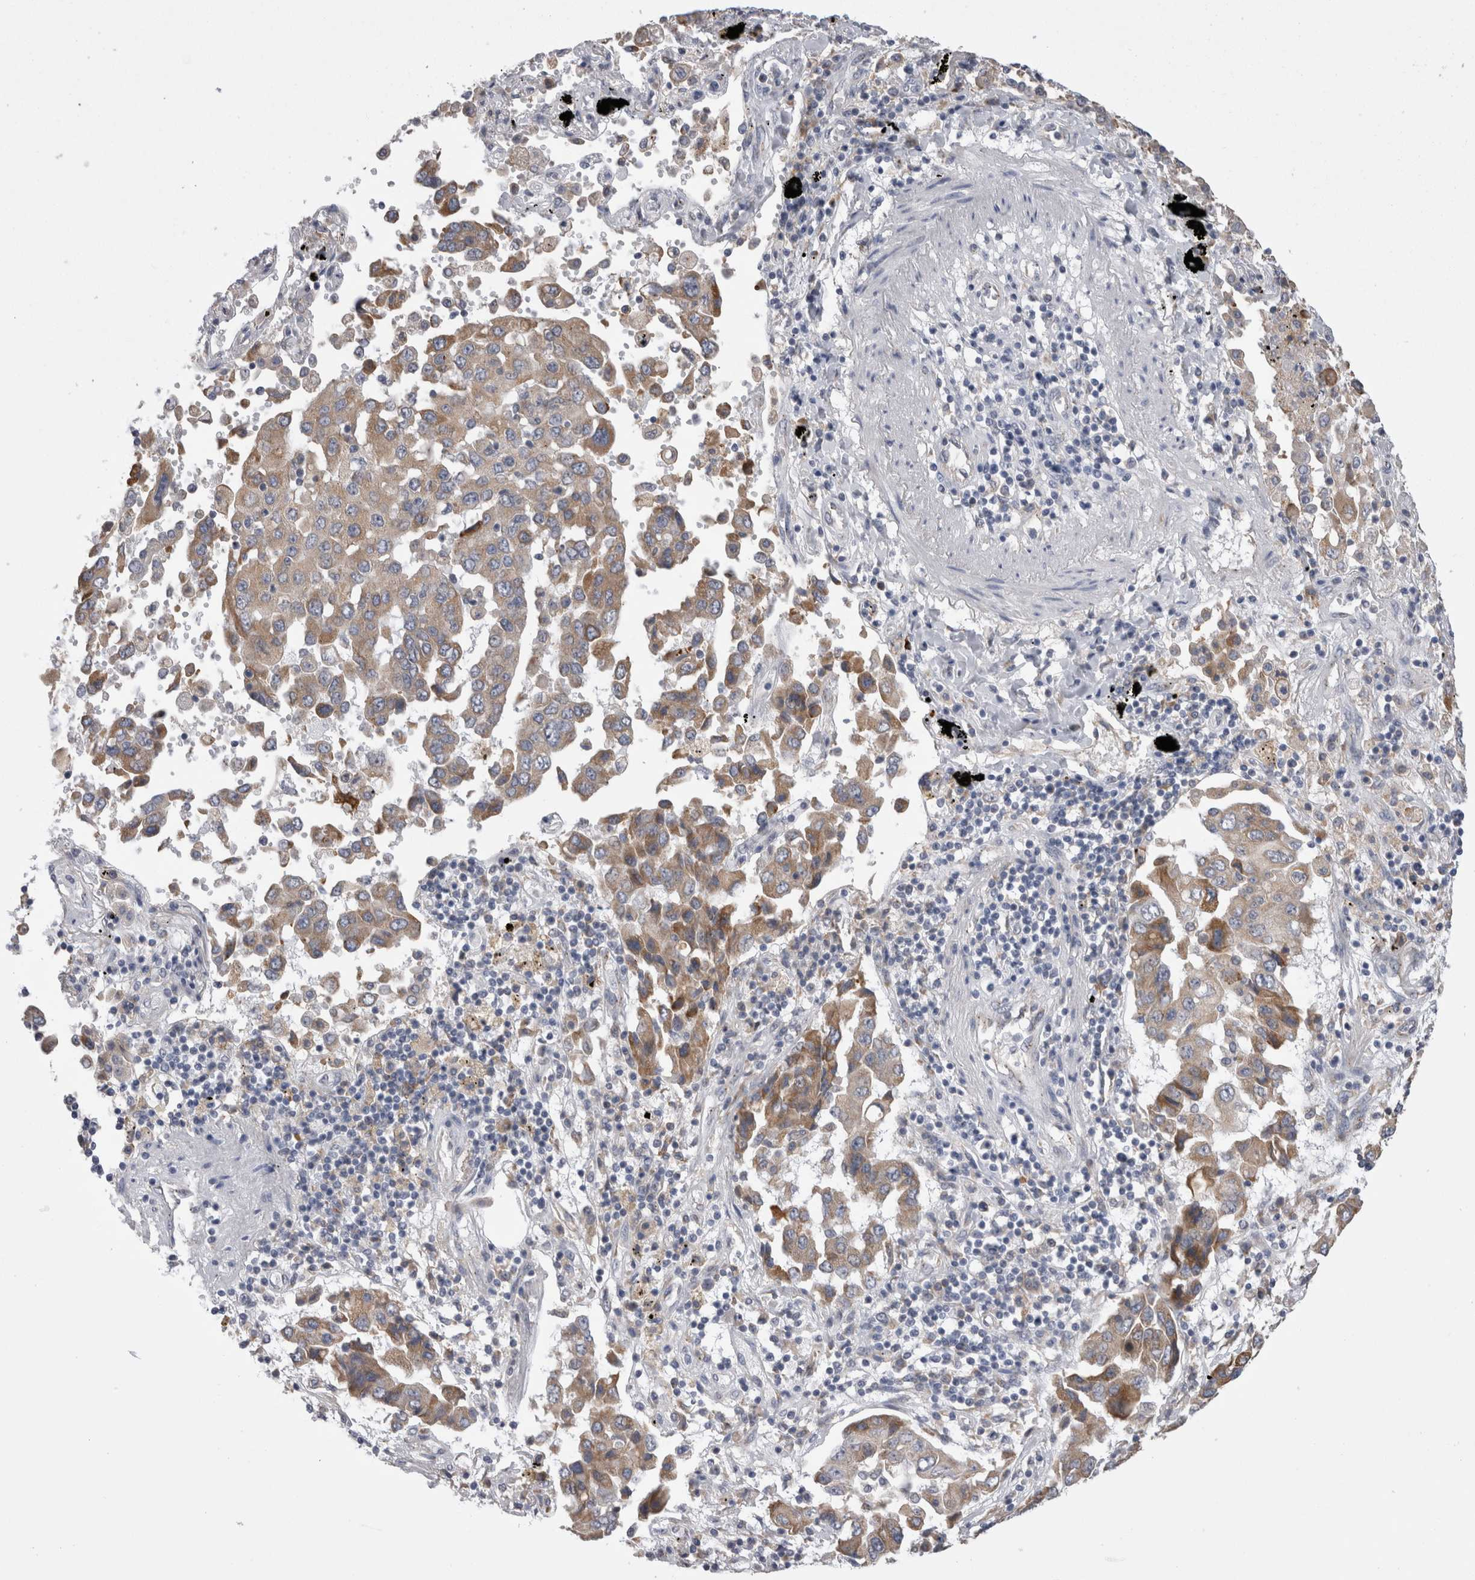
{"staining": {"intensity": "weak", "quantity": "25%-75%", "location": "cytoplasmic/membranous"}, "tissue": "lung cancer", "cell_type": "Tumor cells", "image_type": "cancer", "snomed": [{"axis": "morphology", "description": "Adenocarcinoma, NOS"}, {"axis": "topography", "description": "Lung"}], "caption": "A brown stain labels weak cytoplasmic/membranous expression of a protein in human adenocarcinoma (lung) tumor cells. (Brightfield microscopy of DAB IHC at high magnification).", "gene": "ZNF341", "patient": {"sex": "female", "age": 65}}